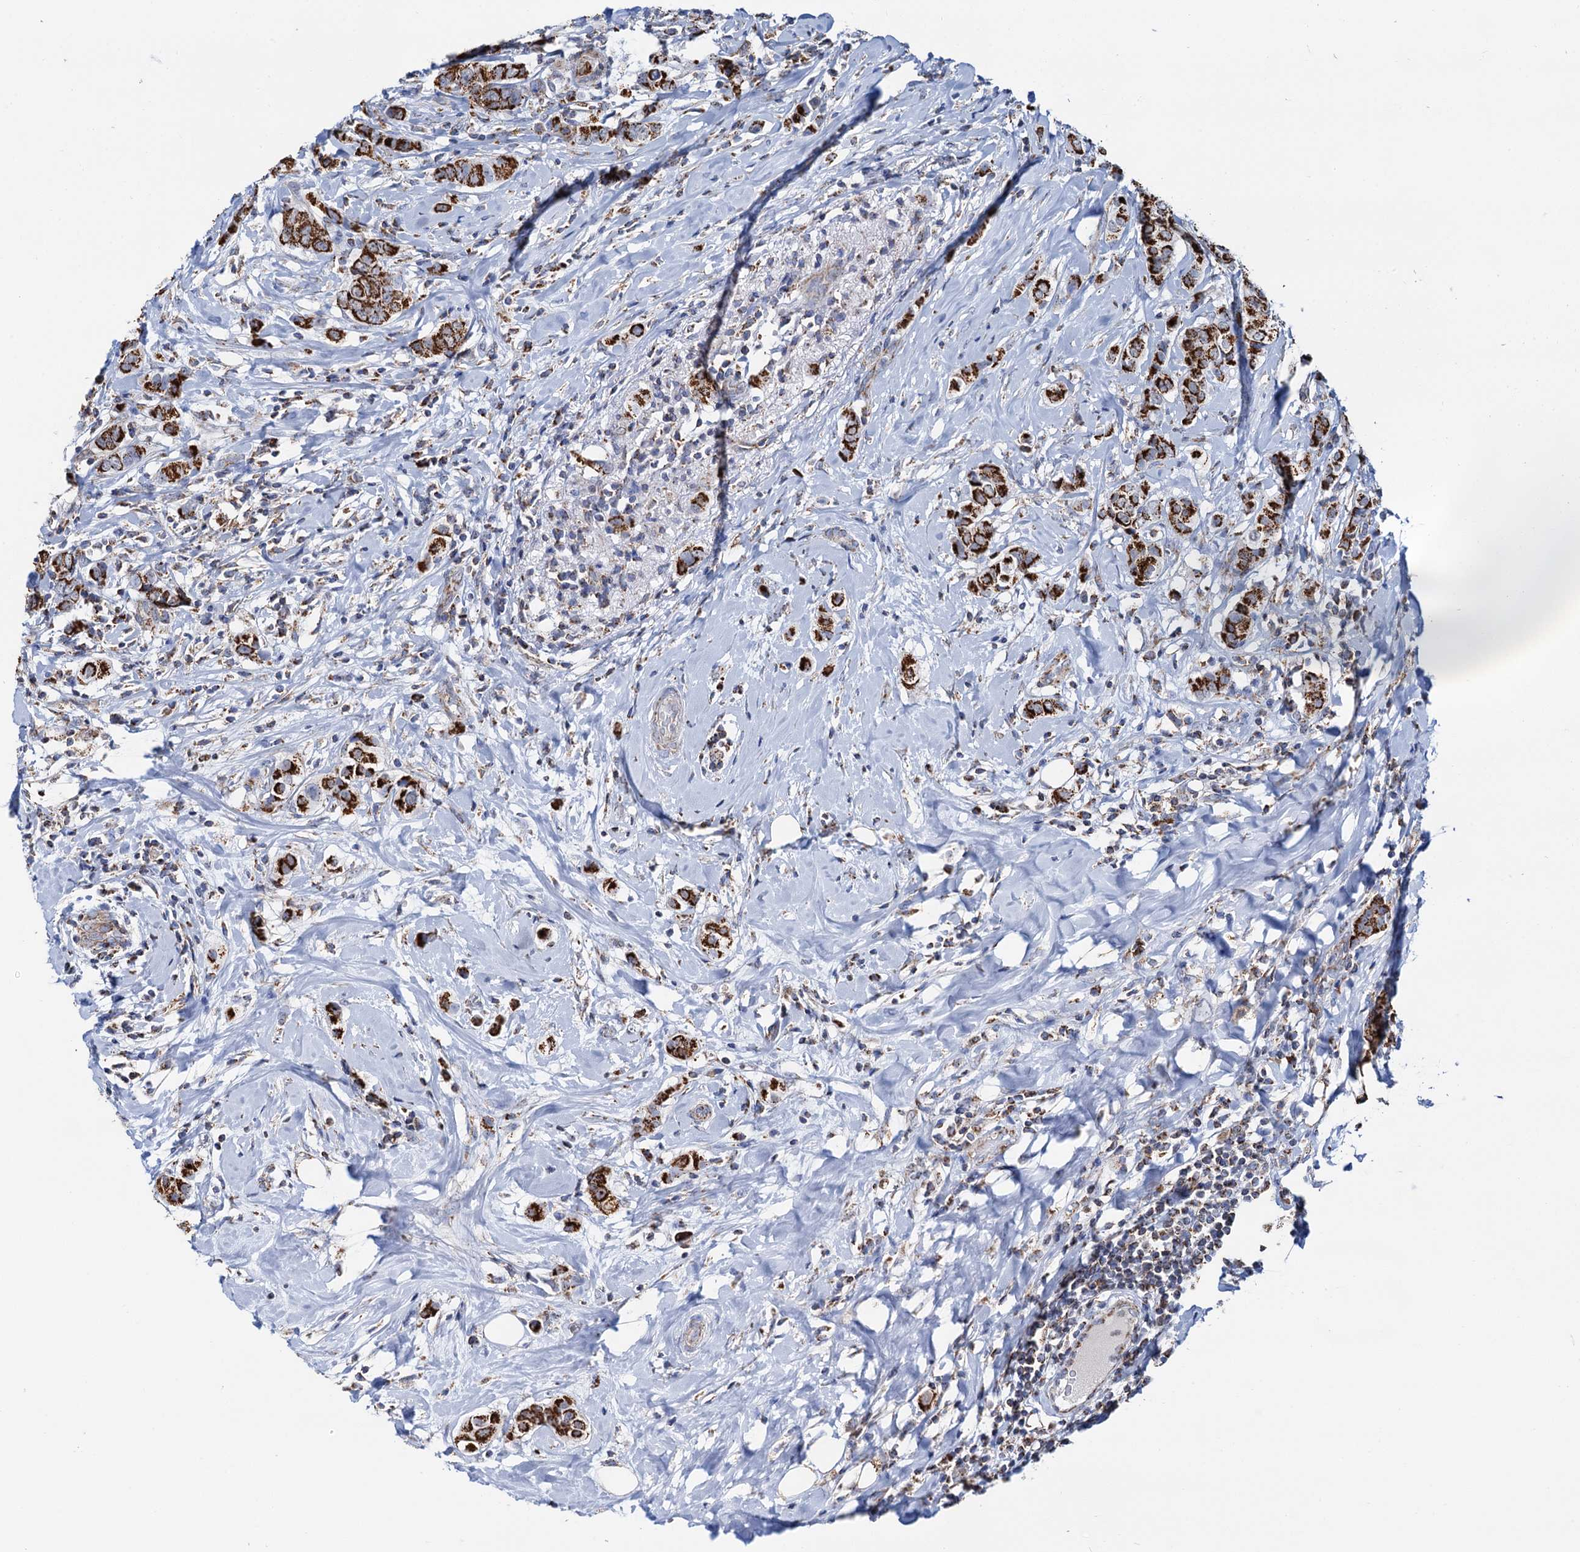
{"staining": {"intensity": "strong", "quantity": ">75%", "location": "cytoplasmic/membranous"}, "tissue": "breast cancer", "cell_type": "Tumor cells", "image_type": "cancer", "snomed": [{"axis": "morphology", "description": "Lobular carcinoma"}, {"axis": "topography", "description": "Breast"}], "caption": "Human breast lobular carcinoma stained for a protein (brown) exhibits strong cytoplasmic/membranous positive positivity in approximately >75% of tumor cells.", "gene": "C2CD3", "patient": {"sex": "female", "age": 51}}